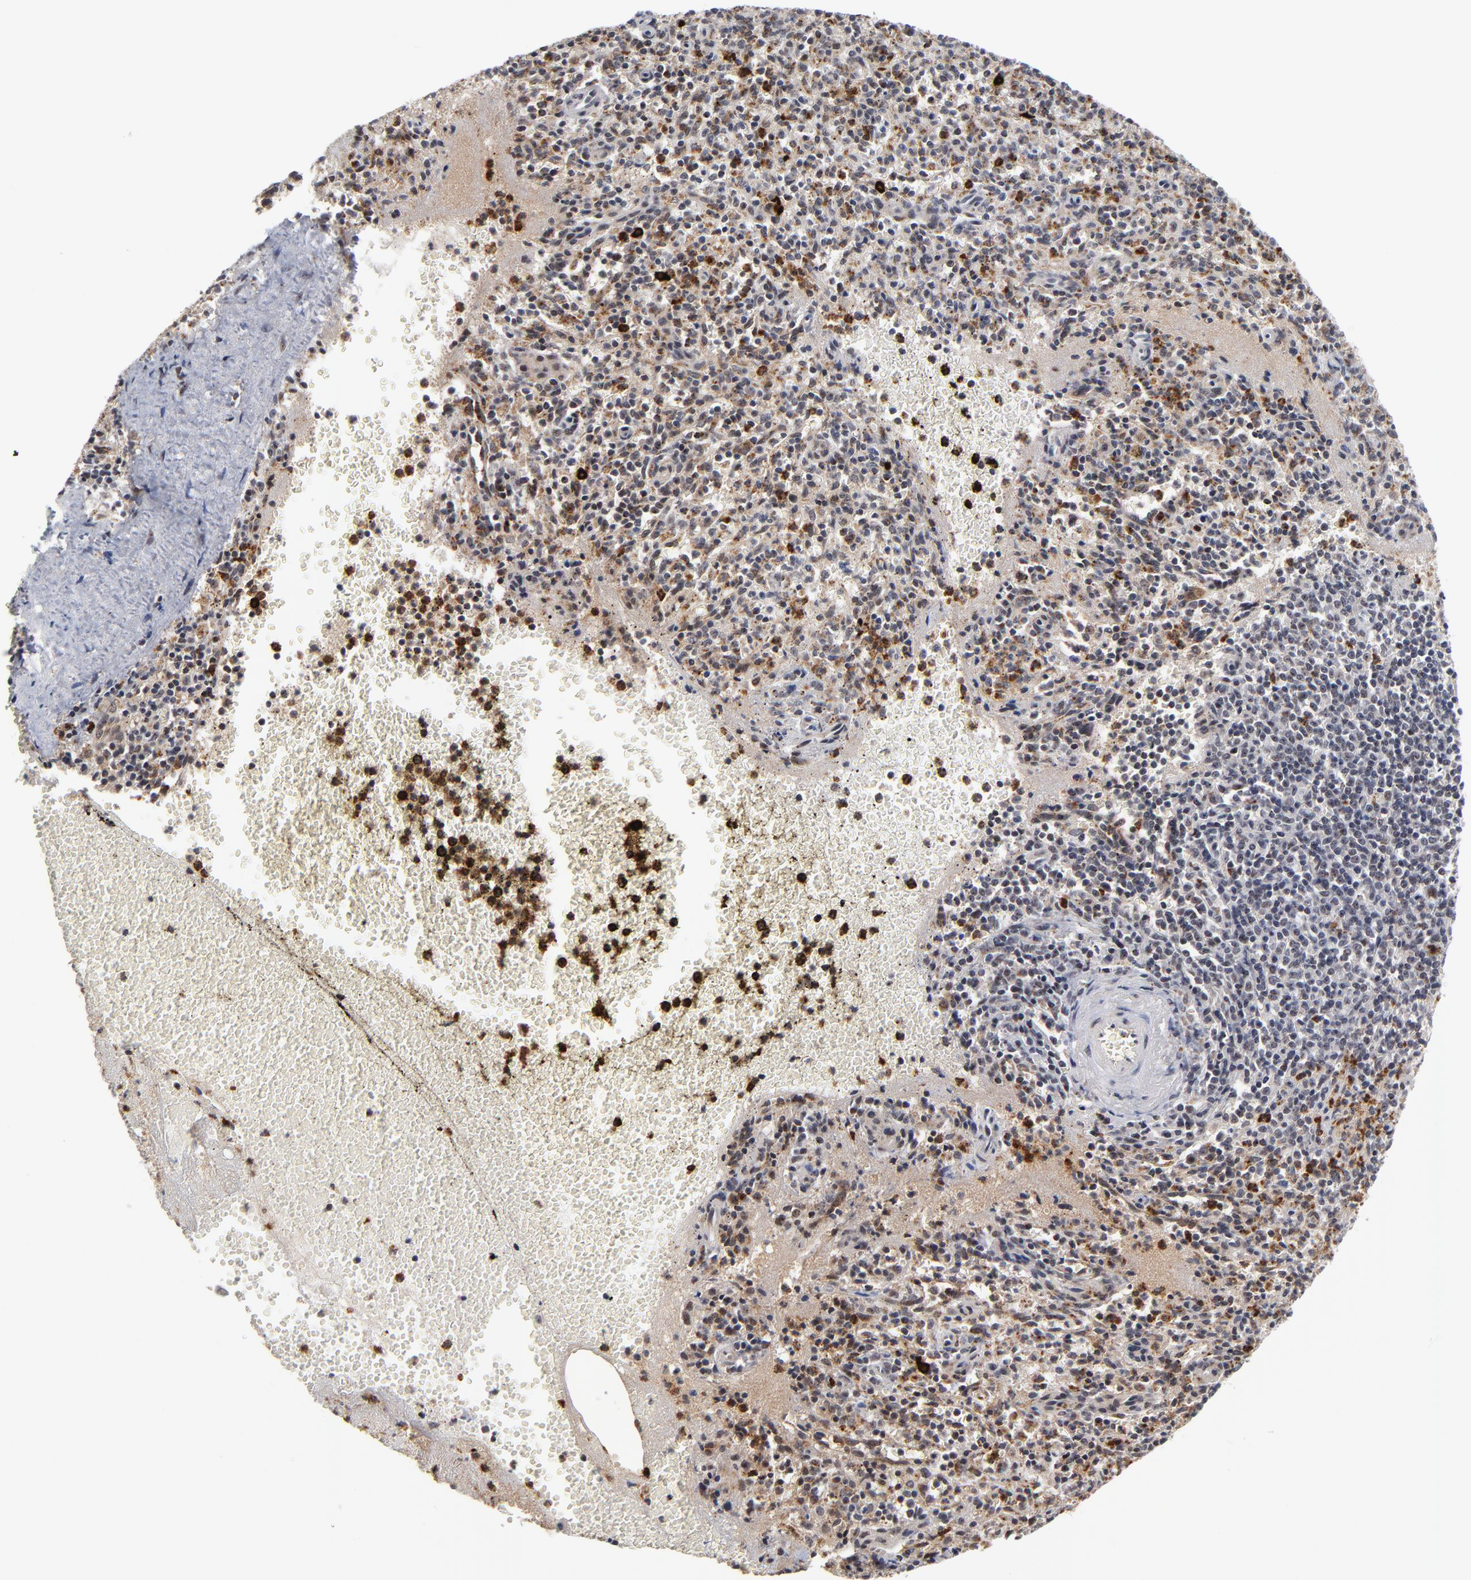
{"staining": {"intensity": "strong", "quantity": "25%-75%", "location": "cytoplasmic/membranous"}, "tissue": "spleen", "cell_type": "Cells in red pulp", "image_type": "normal", "snomed": [{"axis": "morphology", "description": "Normal tissue, NOS"}, {"axis": "topography", "description": "Spleen"}], "caption": "Normal spleen demonstrates strong cytoplasmic/membranous positivity in approximately 25%-75% of cells in red pulp.", "gene": "ZNF419", "patient": {"sex": "male", "age": 72}}